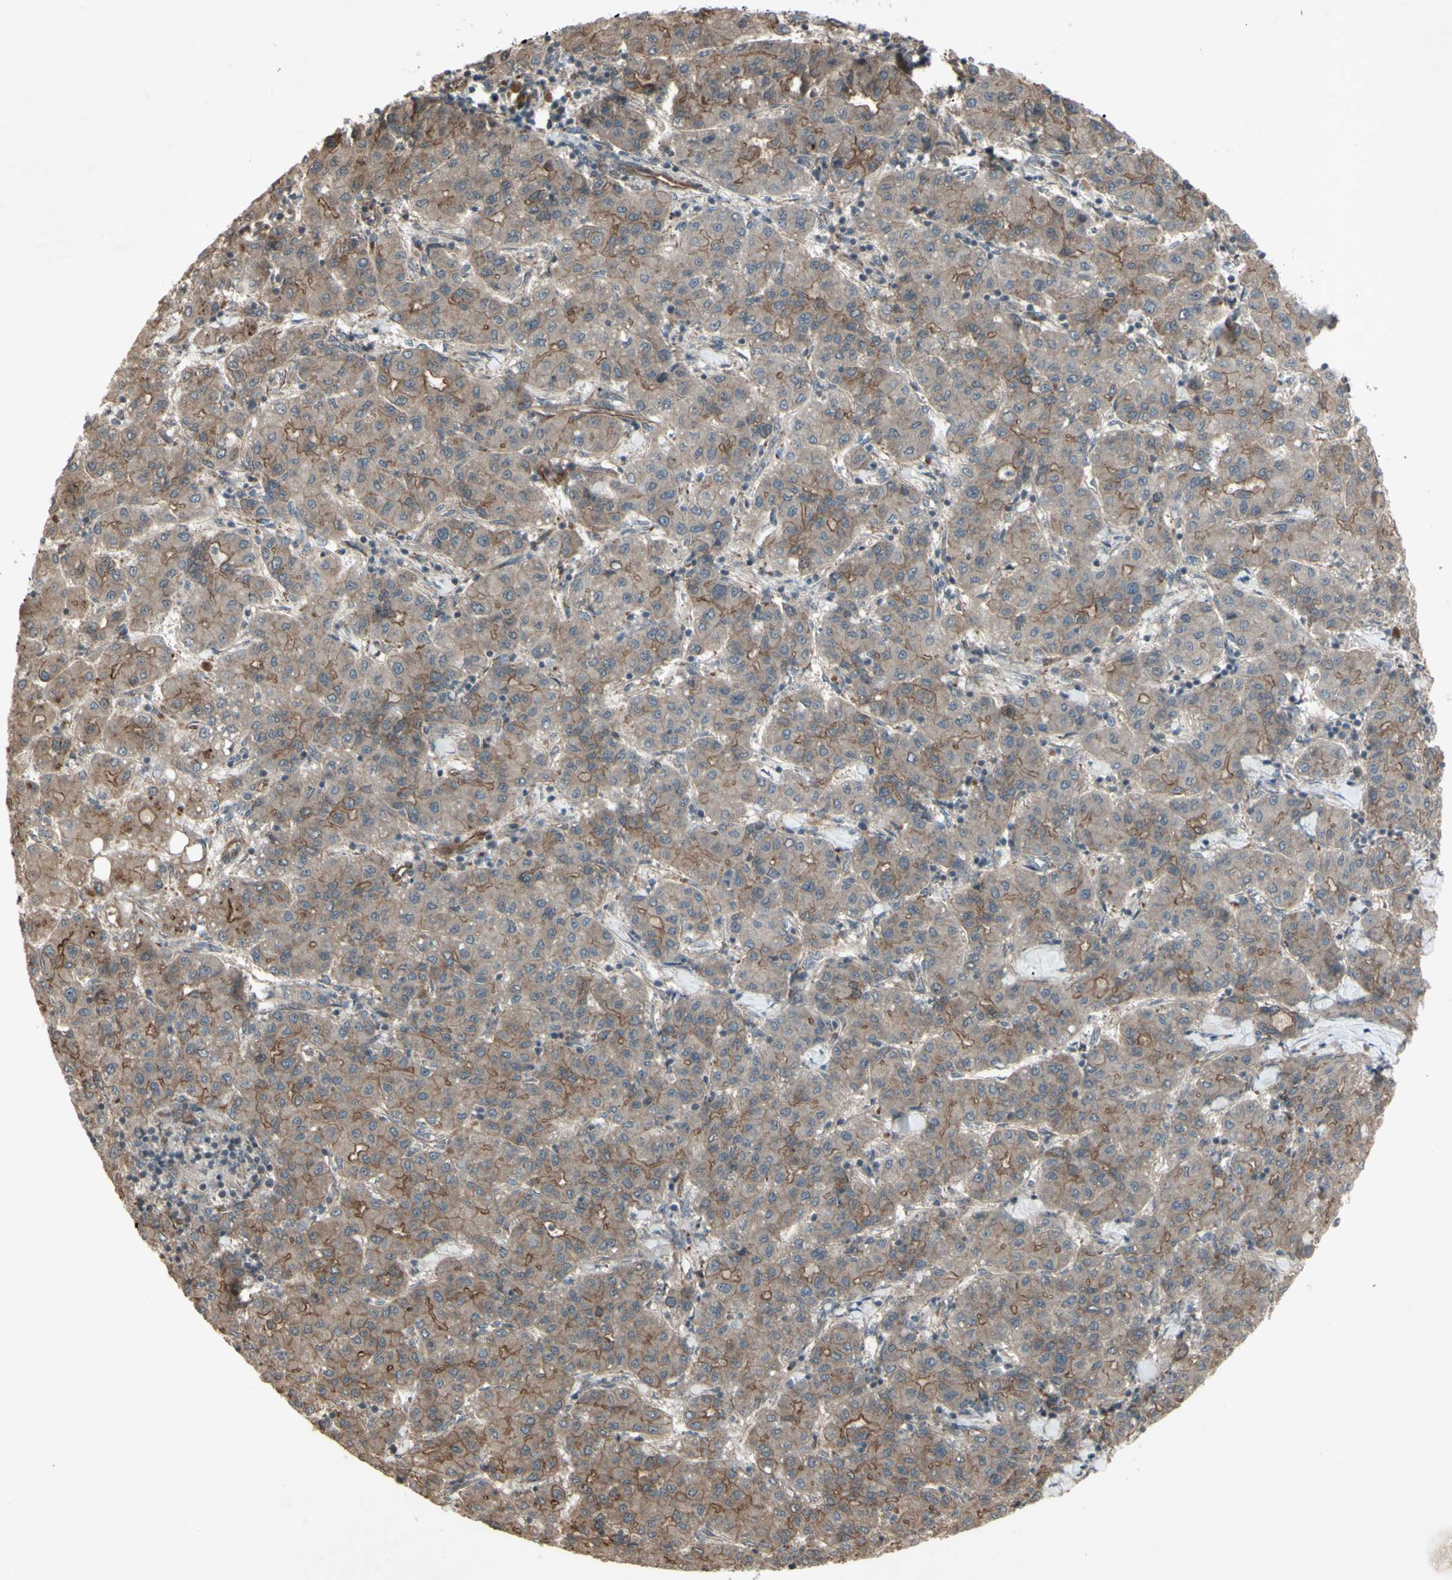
{"staining": {"intensity": "moderate", "quantity": ">75%", "location": "cytoplasmic/membranous"}, "tissue": "liver cancer", "cell_type": "Tumor cells", "image_type": "cancer", "snomed": [{"axis": "morphology", "description": "Carcinoma, Hepatocellular, NOS"}, {"axis": "topography", "description": "Liver"}], "caption": "Human liver cancer stained with a brown dye displays moderate cytoplasmic/membranous positive expression in approximately >75% of tumor cells.", "gene": "JAG1", "patient": {"sex": "male", "age": 65}}